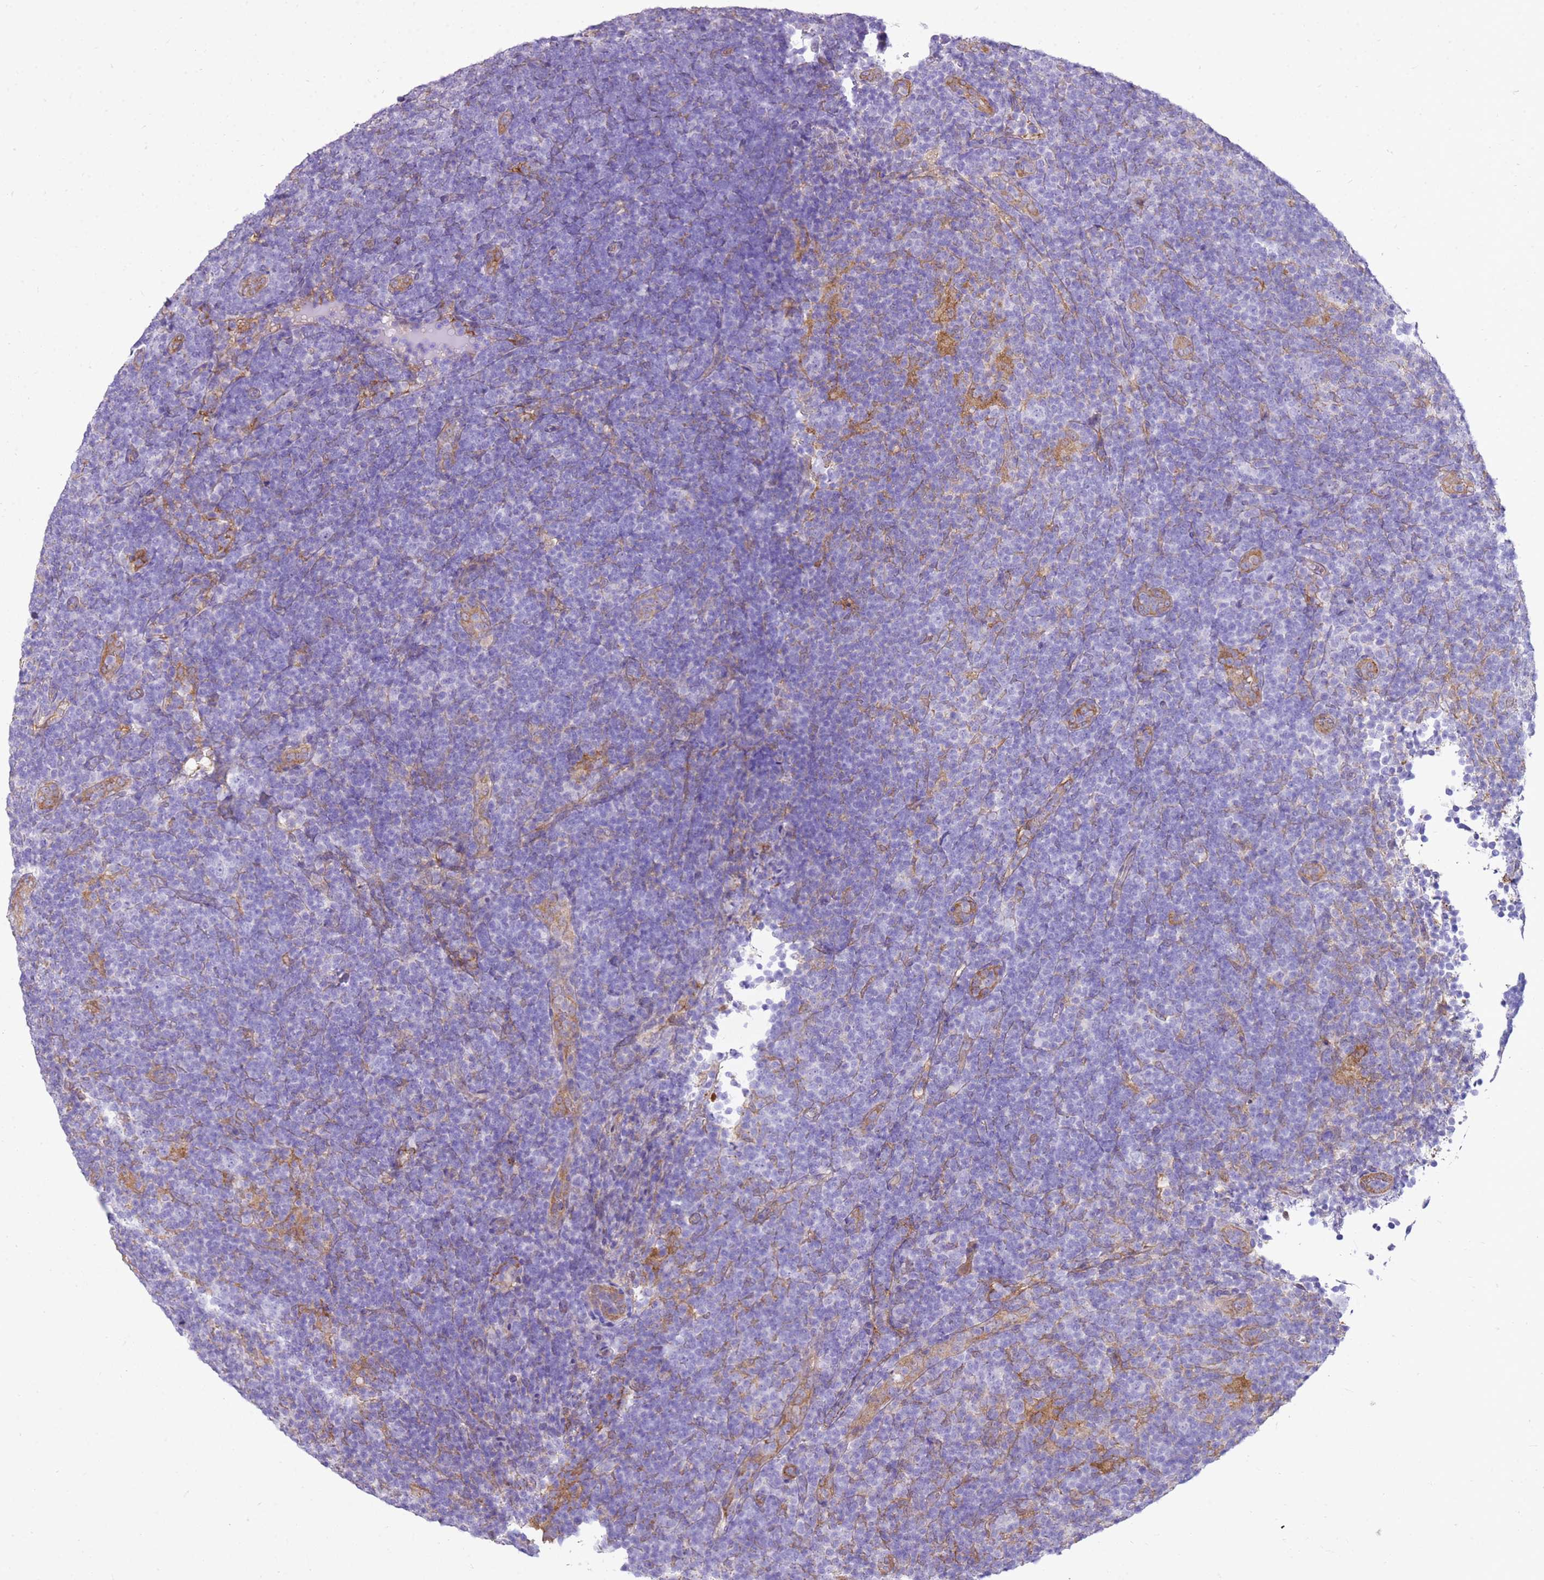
{"staining": {"intensity": "negative", "quantity": "none", "location": "none"}, "tissue": "lymphoma", "cell_type": "Tumor cells", "image_type": "cancer", "snomed": [{"axis": "morphology", "description": "Hodgkin's disease, NOS"}, {"axis": "topography", "description": "Lymph node"}], "caption": "DAB (3,3'-diaminobenzidine) immunohistochemical staining of Hodgkin's disease reveals no significant staining in tumor cells. (DAB IHC visualized using brightfield microscopy, high magnification).", "gene": "HSPB1", "patient": {"sex": "female", "age": 57}}